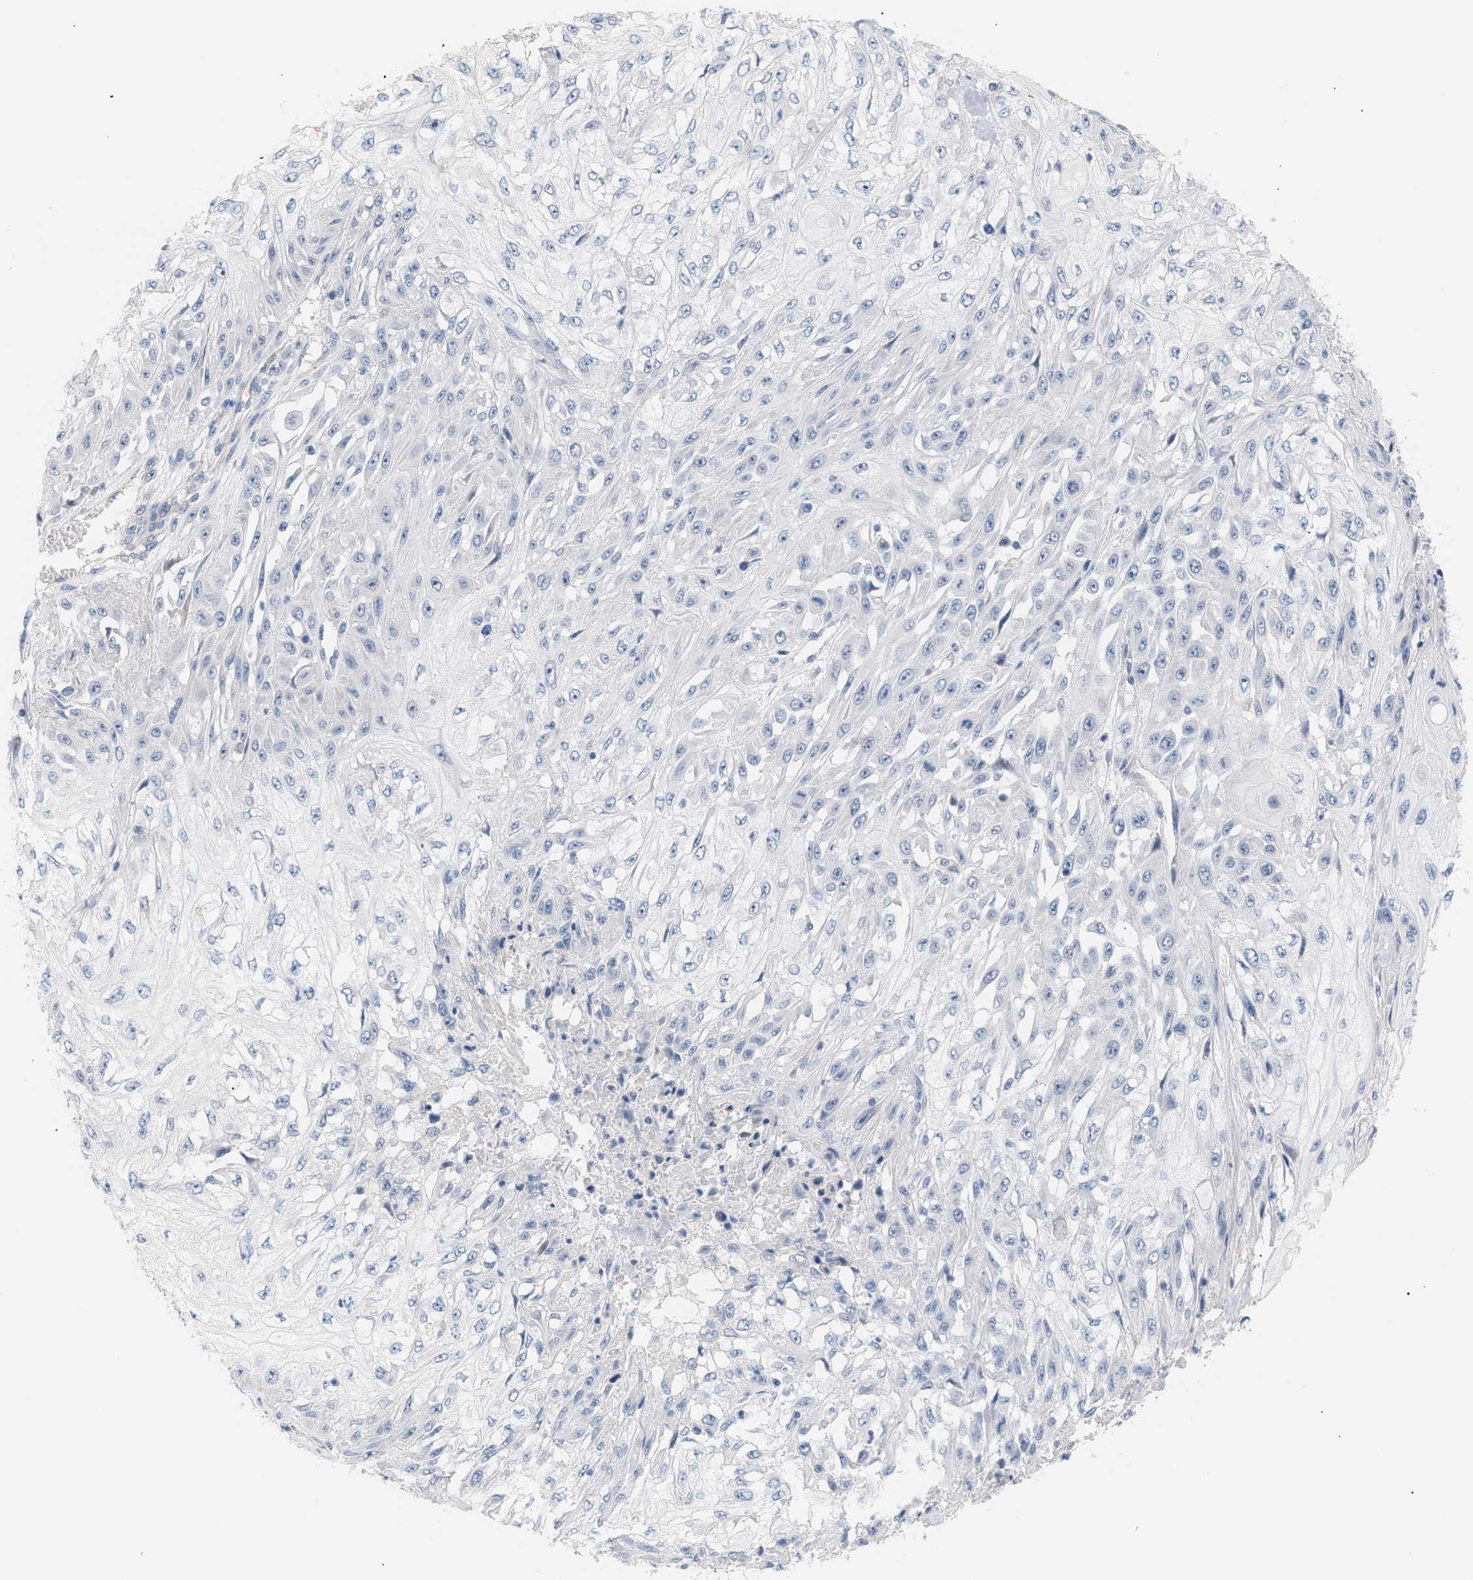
{"staining": {"intensity": "negative", "quantity": "none", "location": "none"}, "tissue": "skin cancer", "cell_type": "Tumor cells", "image_type": "cancer", "snomed": [{"axis": "morphology", "description": "Squamous cell carcinoma, NOS"}, {"axis": "morphology", "description": "Squamous cell carcinoma, metastatic, NOS"}, {"axis": "topography", "description": "Skin"}, {"axis": "topography", "description": "Lymph node"}], "caption": "IHC photomicrograph of skin cancer stained for a protein (brown), which reveals no staining in tumor cells. The staining is performed using DAB brown chromogen with nuclei counter-stained in using hematoxylin.", "gene": "LRCH1", "patient": {"sex": "male", "age": 75}}